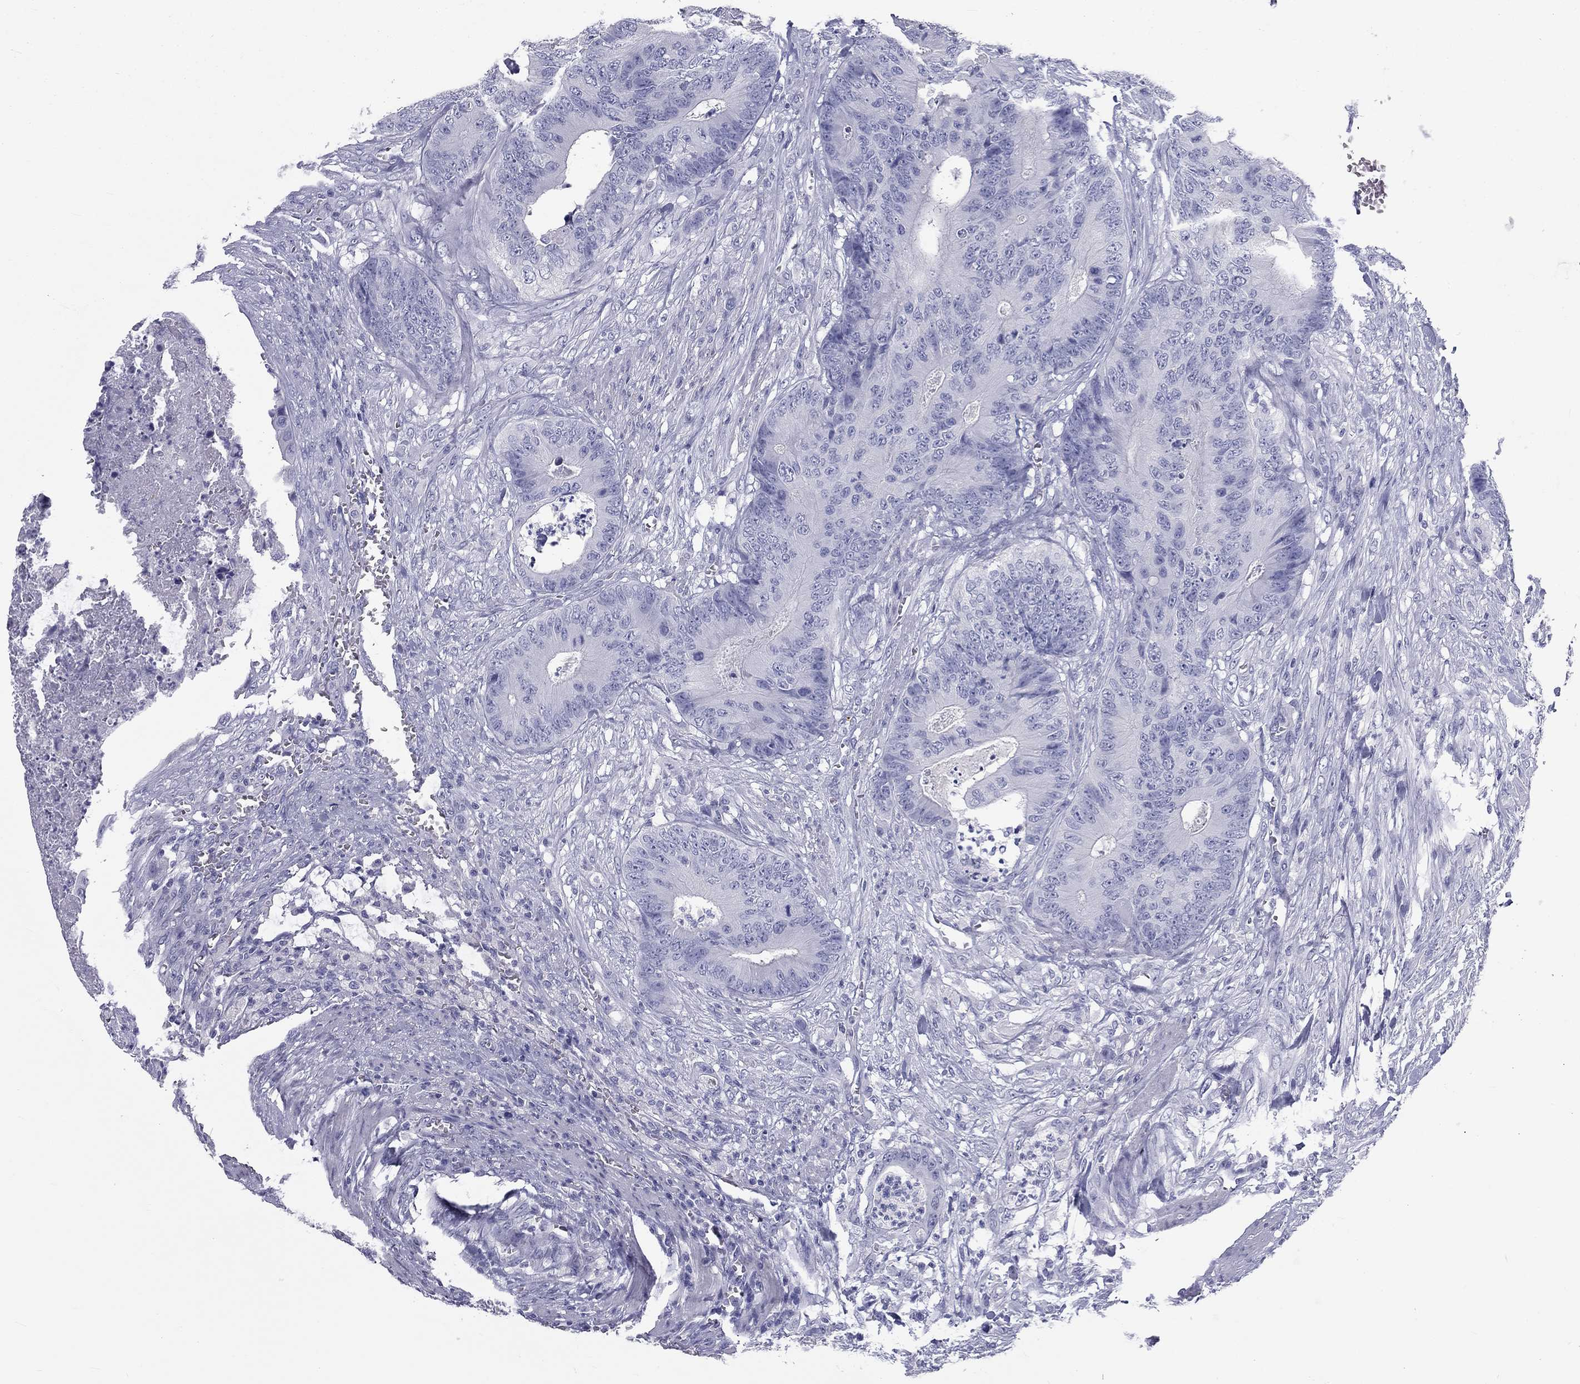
{"staining": {"intensity": "negative", "quantity": "none", "location": "none"}, "tissue": "colorectal cancer", "cell_type": "Tumor cells", "image_type": "cancer", "snomed": [{"axis": "morphology", "description": "Adenocarcinoma, NOS"}, {"axis": "topography", "description": "Colon"}], "caption": "DAB immunohistochemical staining of adenocarcinoma (colorectal) shows no significant staining in tumor cells.", "gene": "DNALI1", "patient": {"sex": "male", "age": 84}}